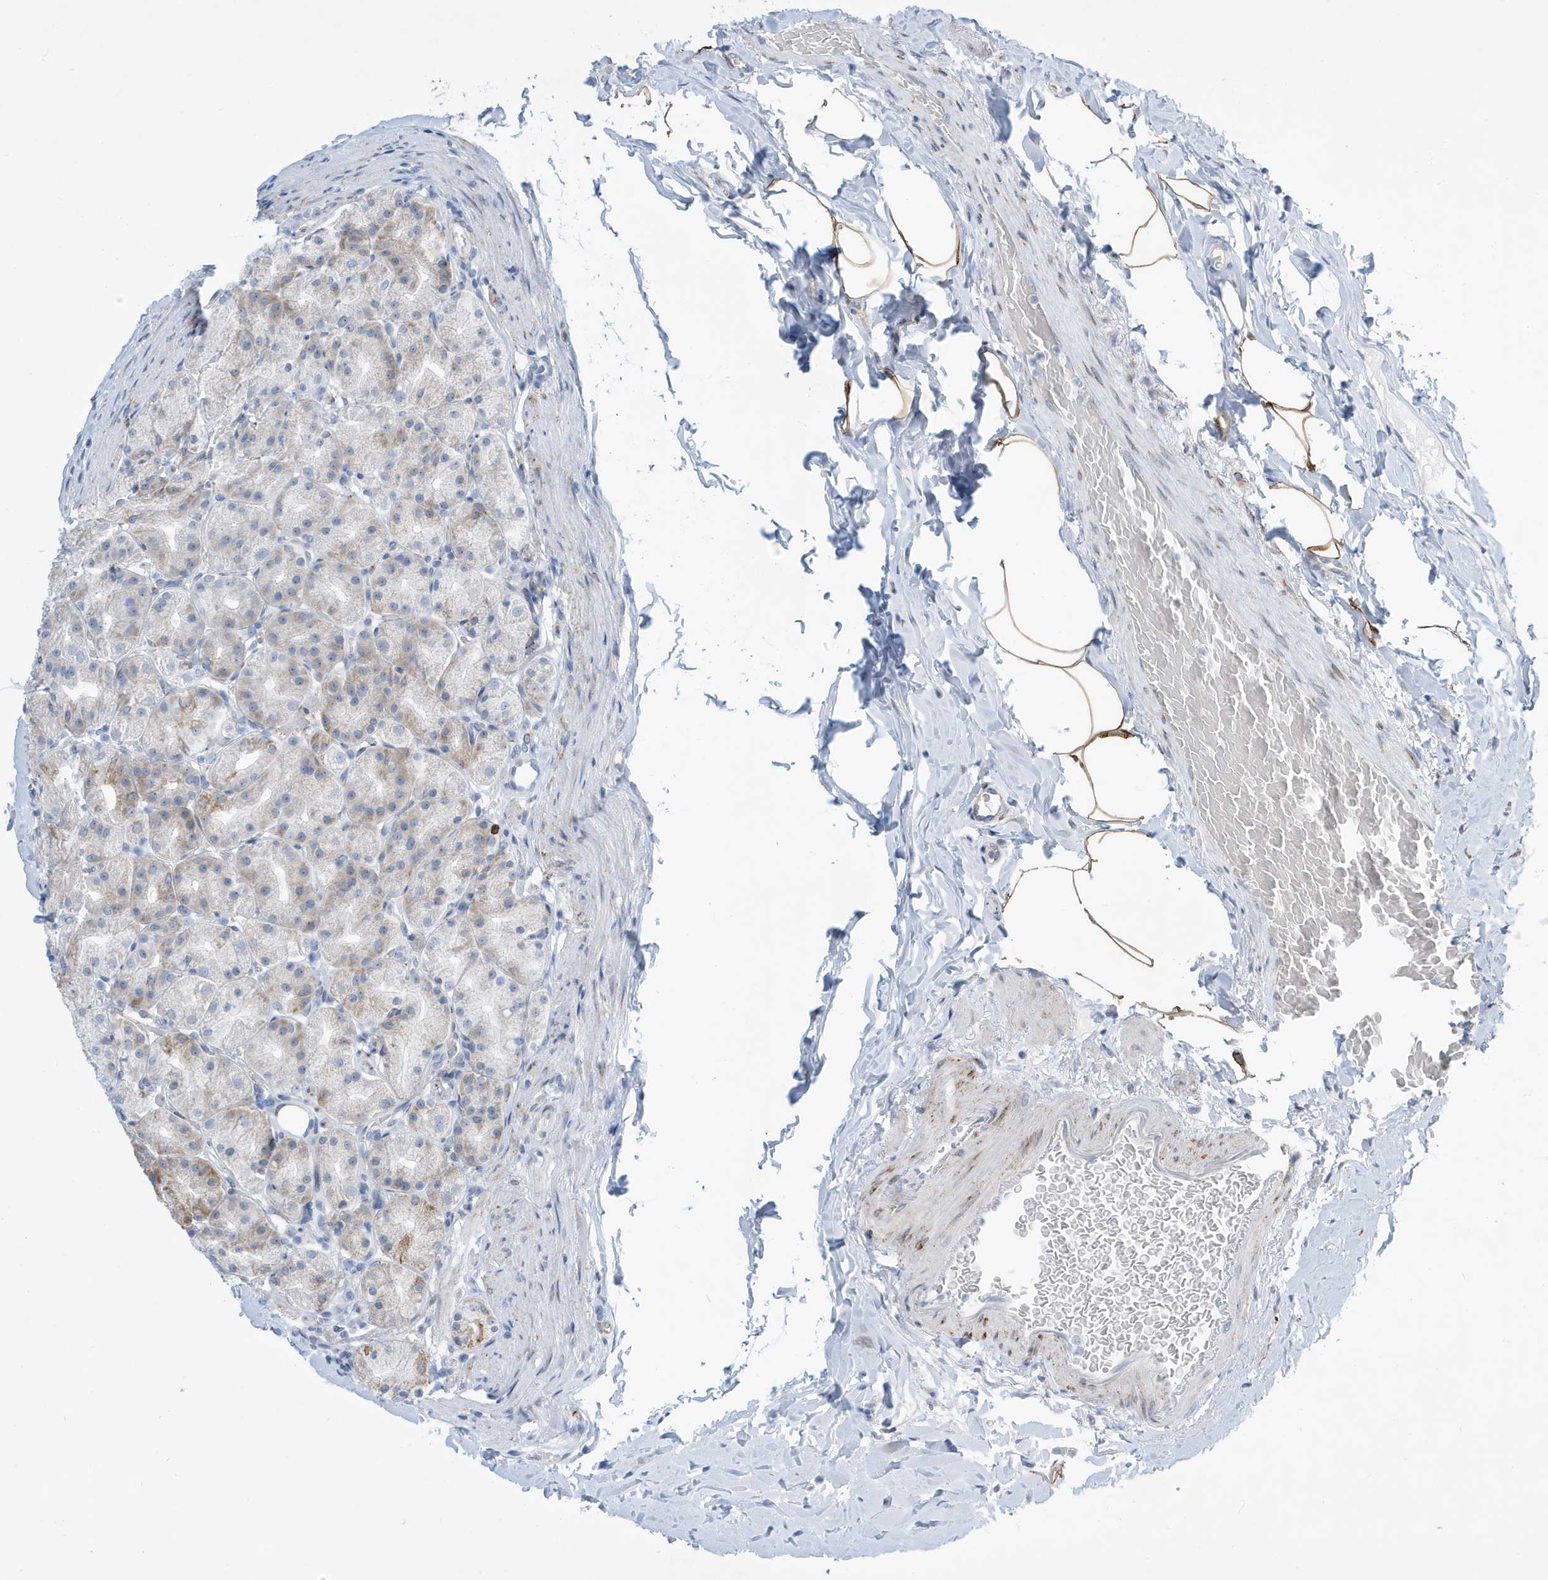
{"staining": {"intensity": "moderate", "quantity": "25%-75%", "location": "cytoplasmic/membranous"}, "tissue": "stomach", "cell_type": "Glandular cells", "image_type": "normal", "snomed": [{"axis": "morphology", "description": "Normal tissue, NOS"}, {"axis": "topography", "description": "Stomach, upper"}], "caption": "Protein staining shows moderate cytoplasmic/membranous positivity in approximately 25%-75% of glandular cells in normal stomach.", "gene": "SEMA3F", "patient": {"sex": "male", "age": 68}}